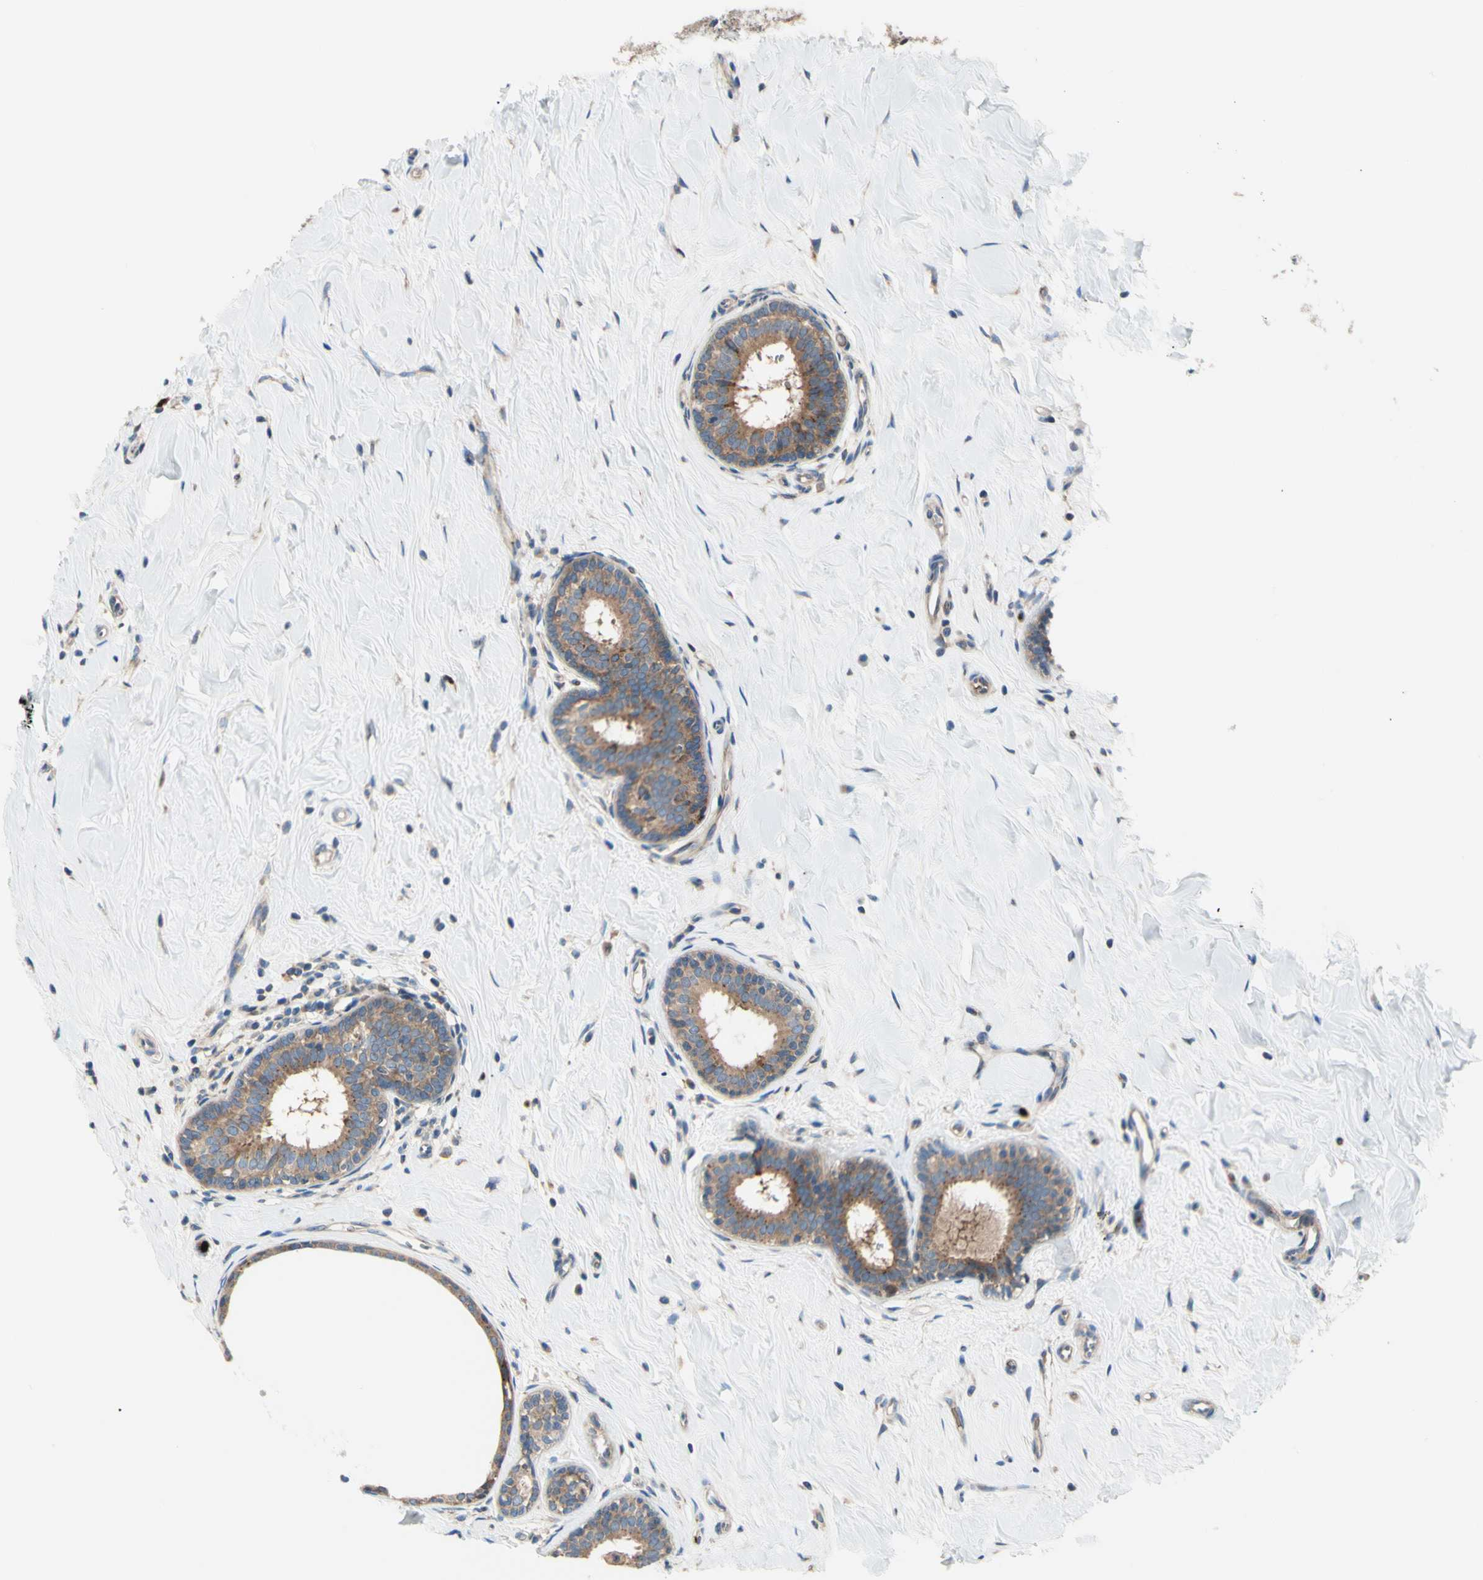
{"staining": {"intensity": "moderate", "quantity": ">75%", "location": "cytoplasmic/membranous,nuclear"}, "tissue": "breast cancer", "cell_type": "Tumor cells", "image_type": "cancer", "snomed": [{"axis": "morphology", "description": "Normal tissue, NOS"}, {"axis": "morphology", "description": "Duct carcinoma"}, {"axis": "topography", "description": "Breast"}], "caption": "A brown stain shows moderate cytoplasmic/membranous and nuclear expression of a protein in breast intraductal carcinoma tumor cells.", "gene": "USP9X", "patient": {"sex": "female", "age": 40}}